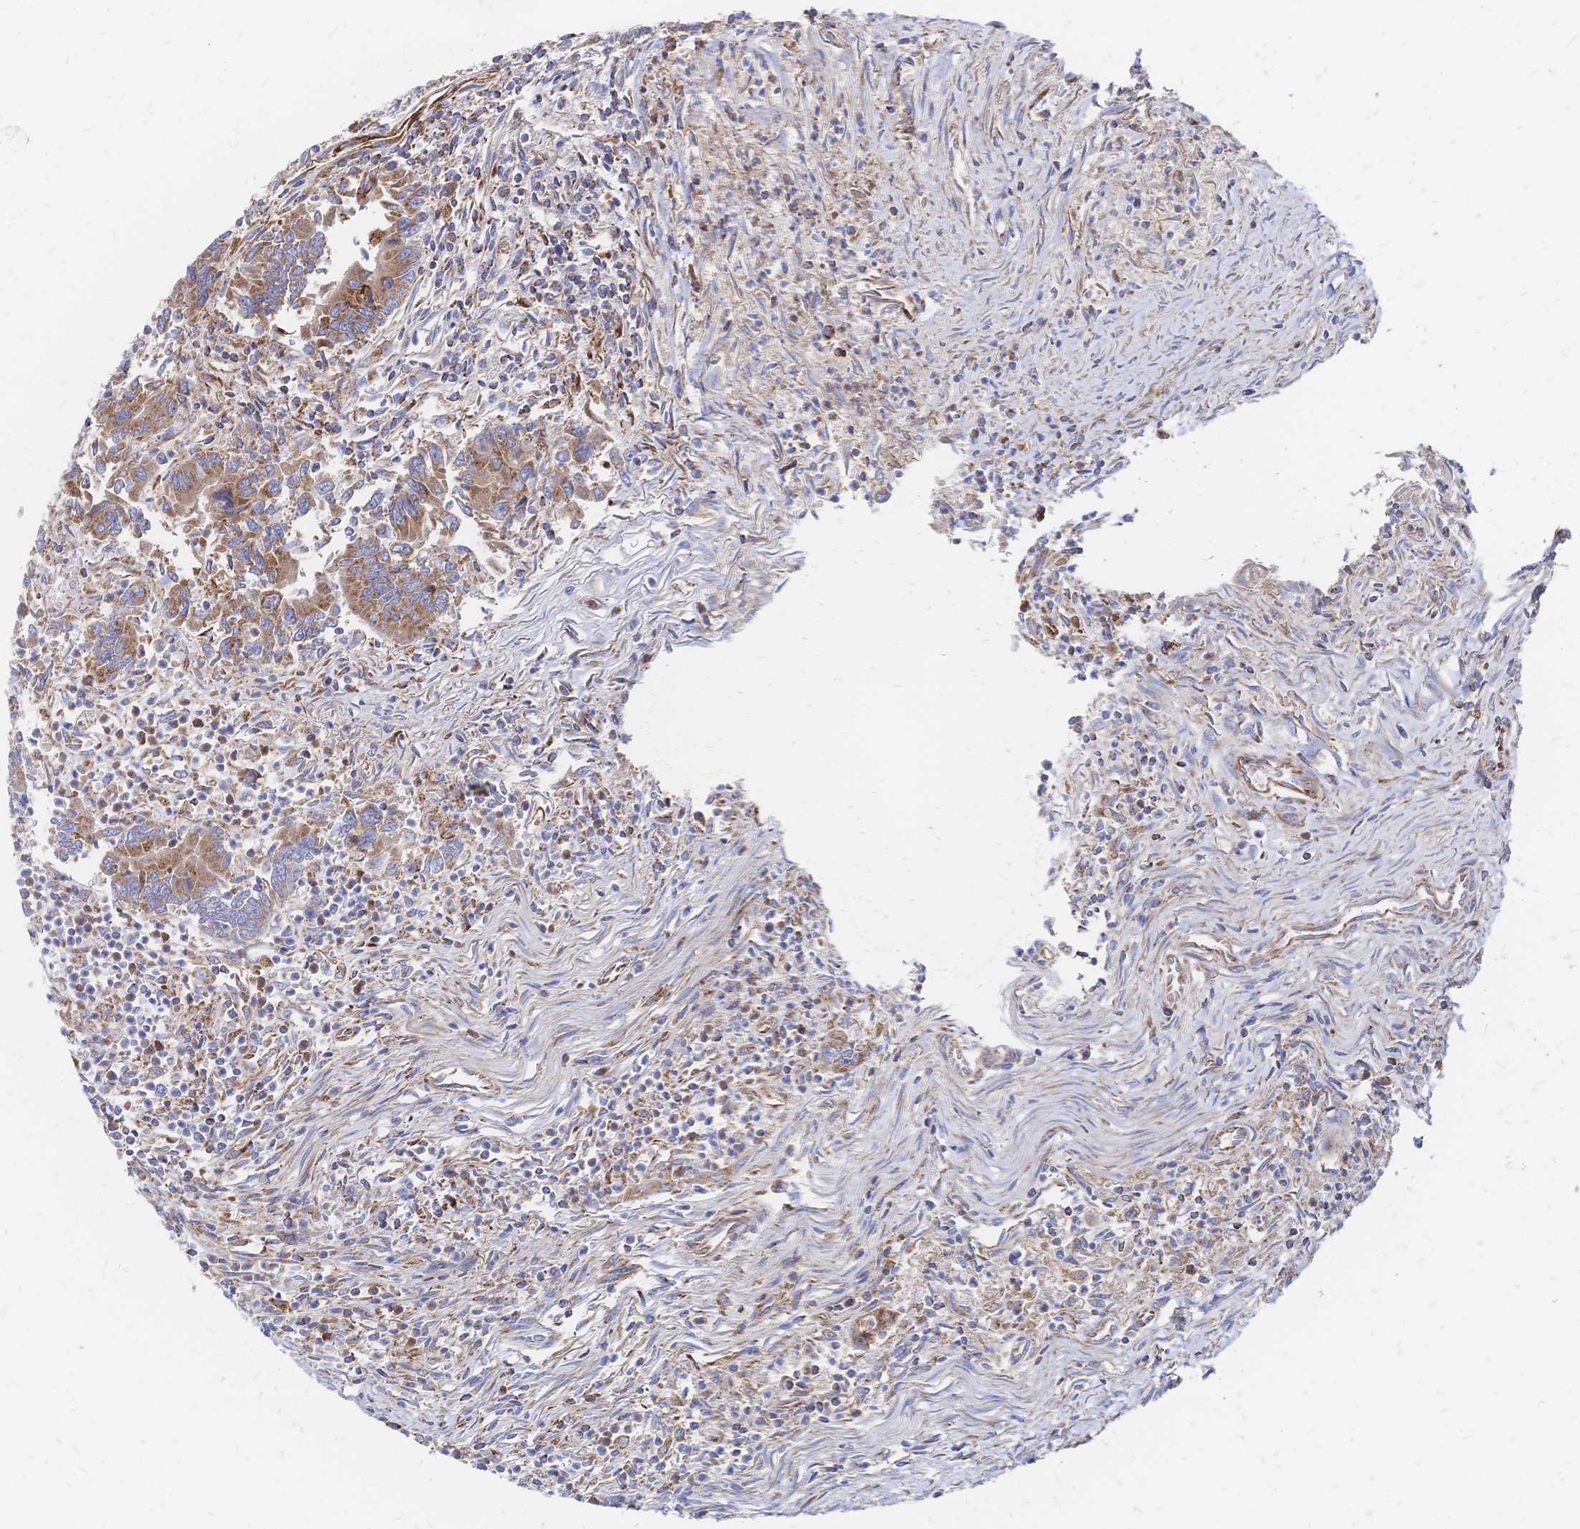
{"staining": {"intensity": "moderate", "quantity": ">75%", "location": "cytoplasmic/membranous"}, "tissue": "colorectal cancer", "cell_type": "Tumor cells", "image_type": "cancer", "snomed": [{"axis": "morphology", "description": "Adenocarcinoma, NOS"}, {"axis": "topography", "description": "Colon"}], "caption": "IHC of human colorectal adenocarcinoma reveals medium levels of moderate cytoplasmic/membranous staining in approximately >75% of tumor cells.", "gene": "SORBS1", "patient": {"sex": "female", "age": 67}}